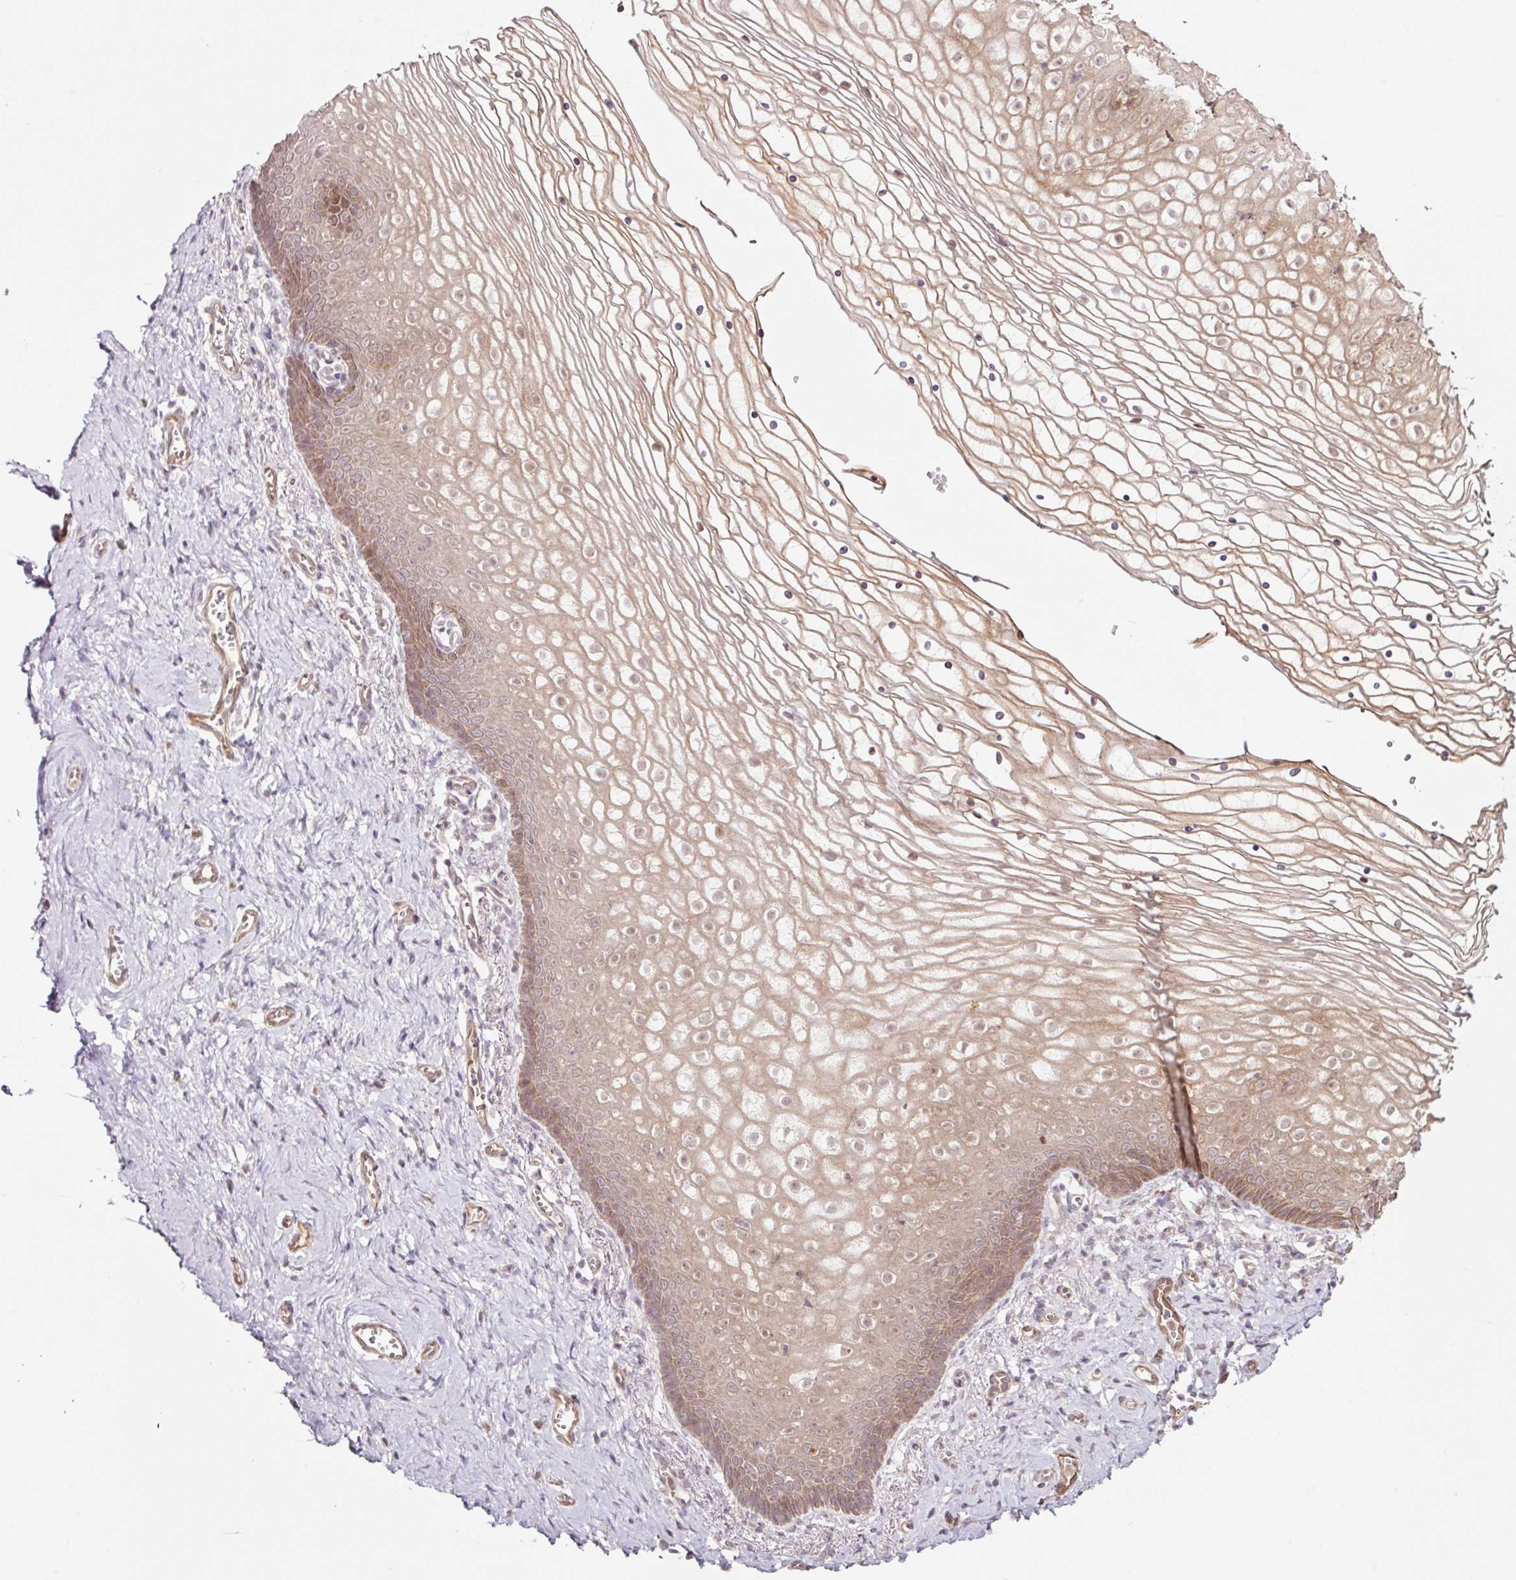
{"staining": {"intensity": "moderate", "quantity": "25%-75%", "location": "cytoplasmic/membranous,nuclear"}, "tissue": "vagina", "cell_type": "Squamous epithelial cells", "image_type": "normal", "snomed": [{"axis": "morphology", "description": "Normal tissue, NOS"}, {"axis": "topography", "description": "Vagina"}], "caption": "Moderate cytoplasmic/membranous,nuclear staining is appreciated in approximately 25%-75% of squamous epithelial cells in unremarkable vagina.", "gene": "FBXL14", "patient": {"sex": "female", "age": 56}}